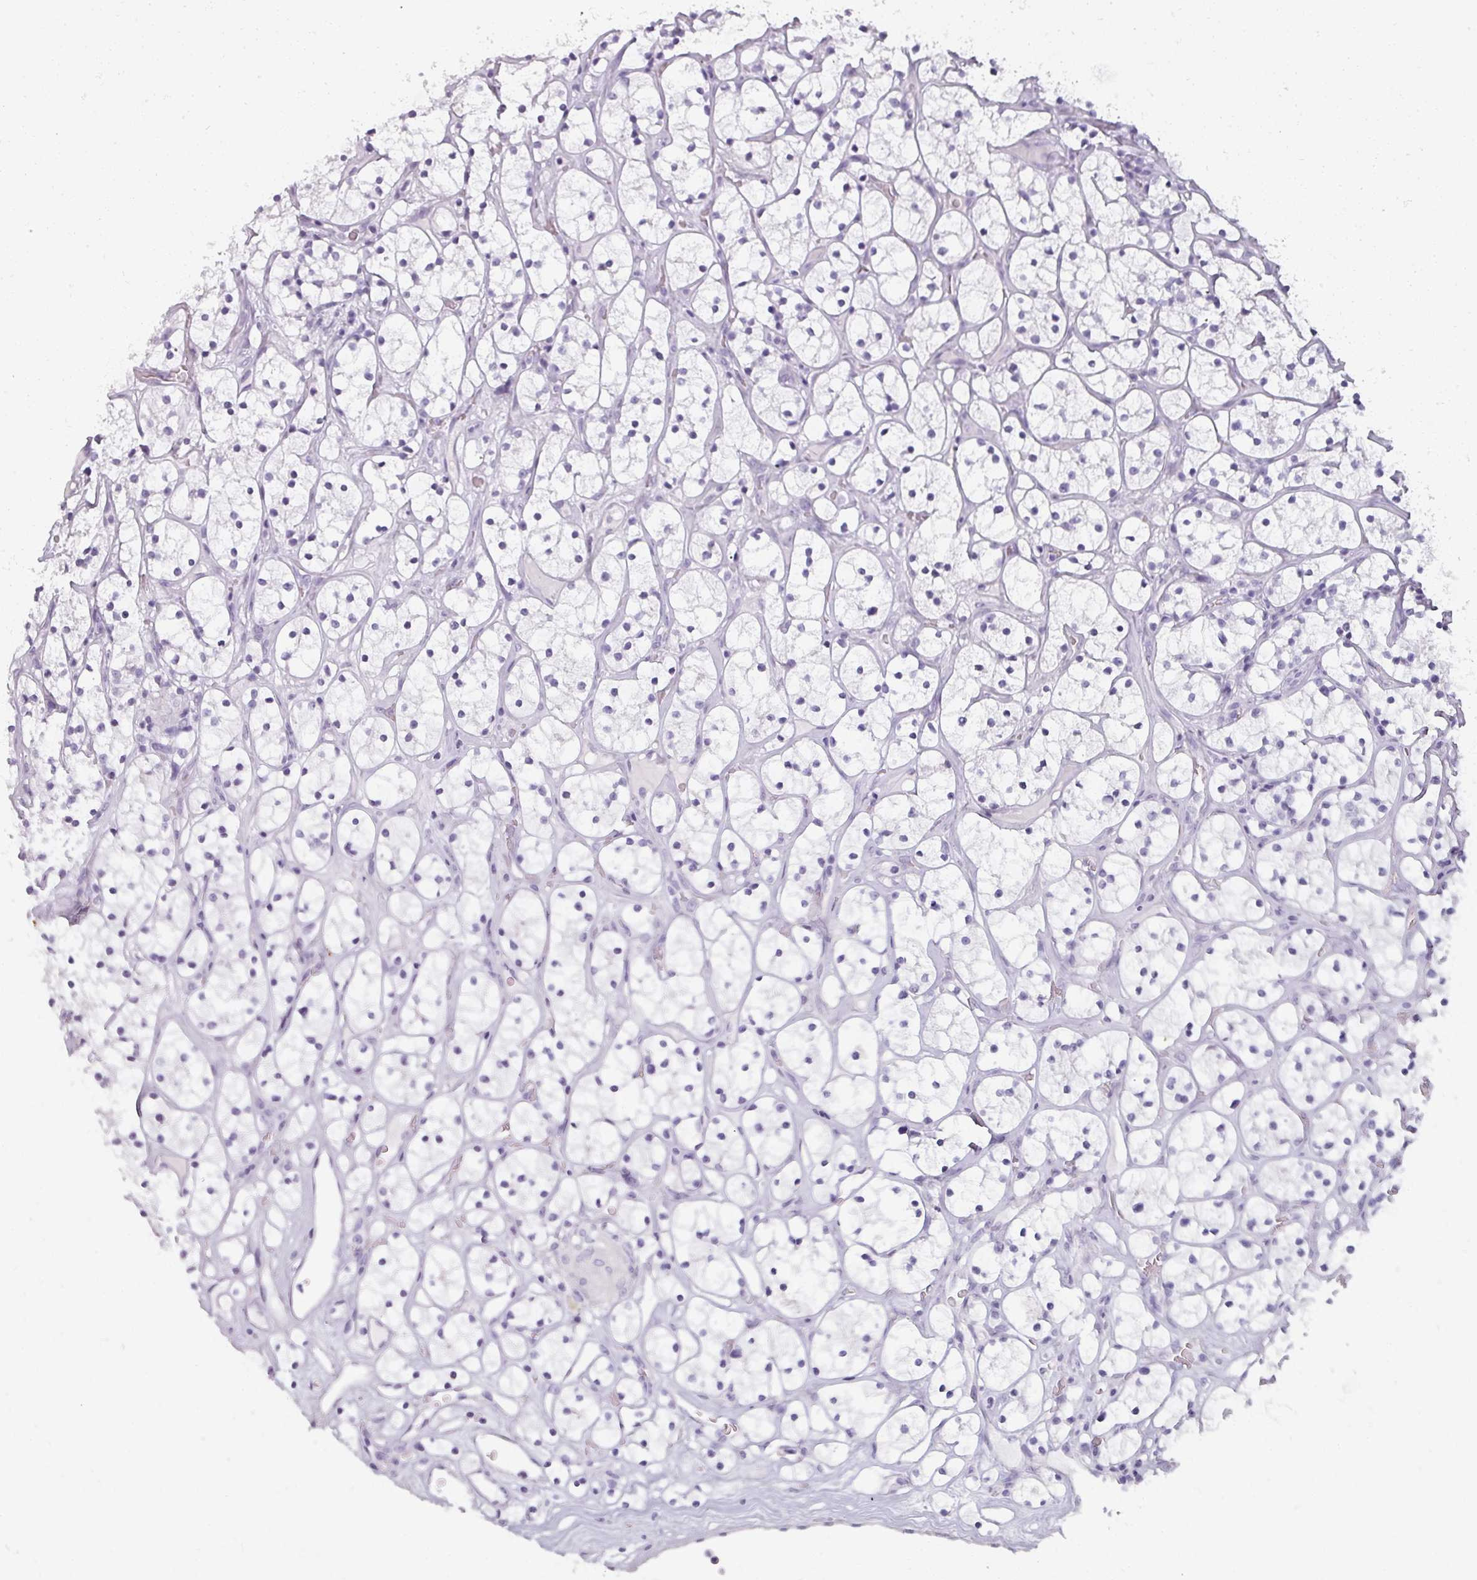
{"staining": {"intensity": "negative", "quantity": "none", "location": "none"}, "tissue": "renal cancer", "cell_type": "Tumor cells", "image_type": "cancer", "snomed": [{"axis": "morphology", "description": "Adenocarcinoma, NOS"}, {"axis": "topography", "description": "Kidney"}], "caption": "Immunohistochemistry of human renal adenocarcinoma reveals no expression in tumor cells.", "gene": "REG3G", "patient": {"sex": "female", "age": 64}}